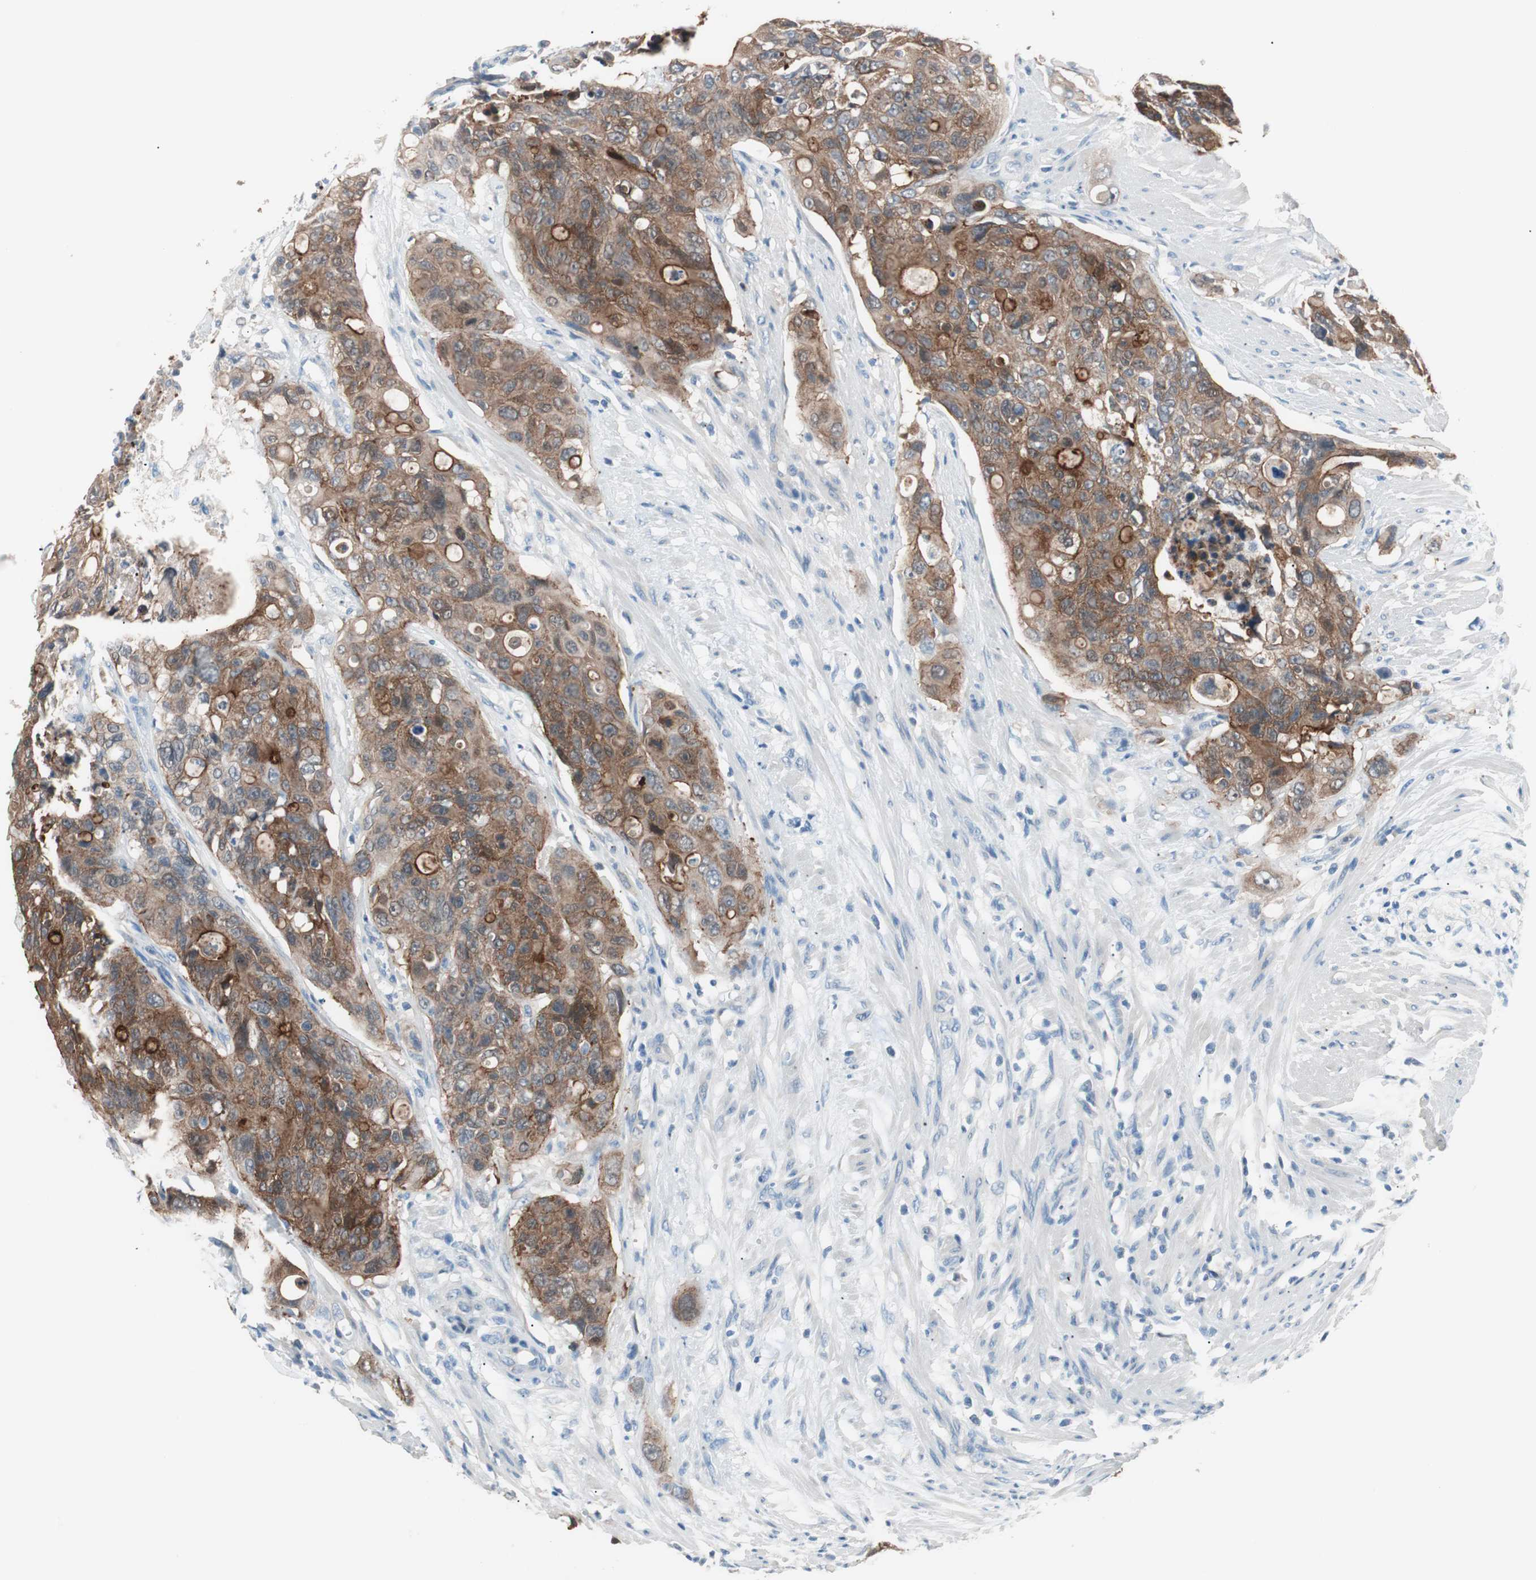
{"staining": {"intensity": "strong", "quantity": ">75%", "location": "cytoplasmic/membranous"}, "tissue": "colorectal cancer", "cell_type": "Tumor cells", "image_type": "cancer", "snomed": [{"axis": "morphology", "description": "Adenocarcinoma, NOS"}, {"axis": "topography", "description": "Colon"}], "caption": "Protein expression by IHC displays strong cytoplasmic/membranous positivity in about >75% of tumor cells in adenocarcinoma (colorectal).", "gene": "VIL1", "patient": {"sex": "female", "age": 57}}